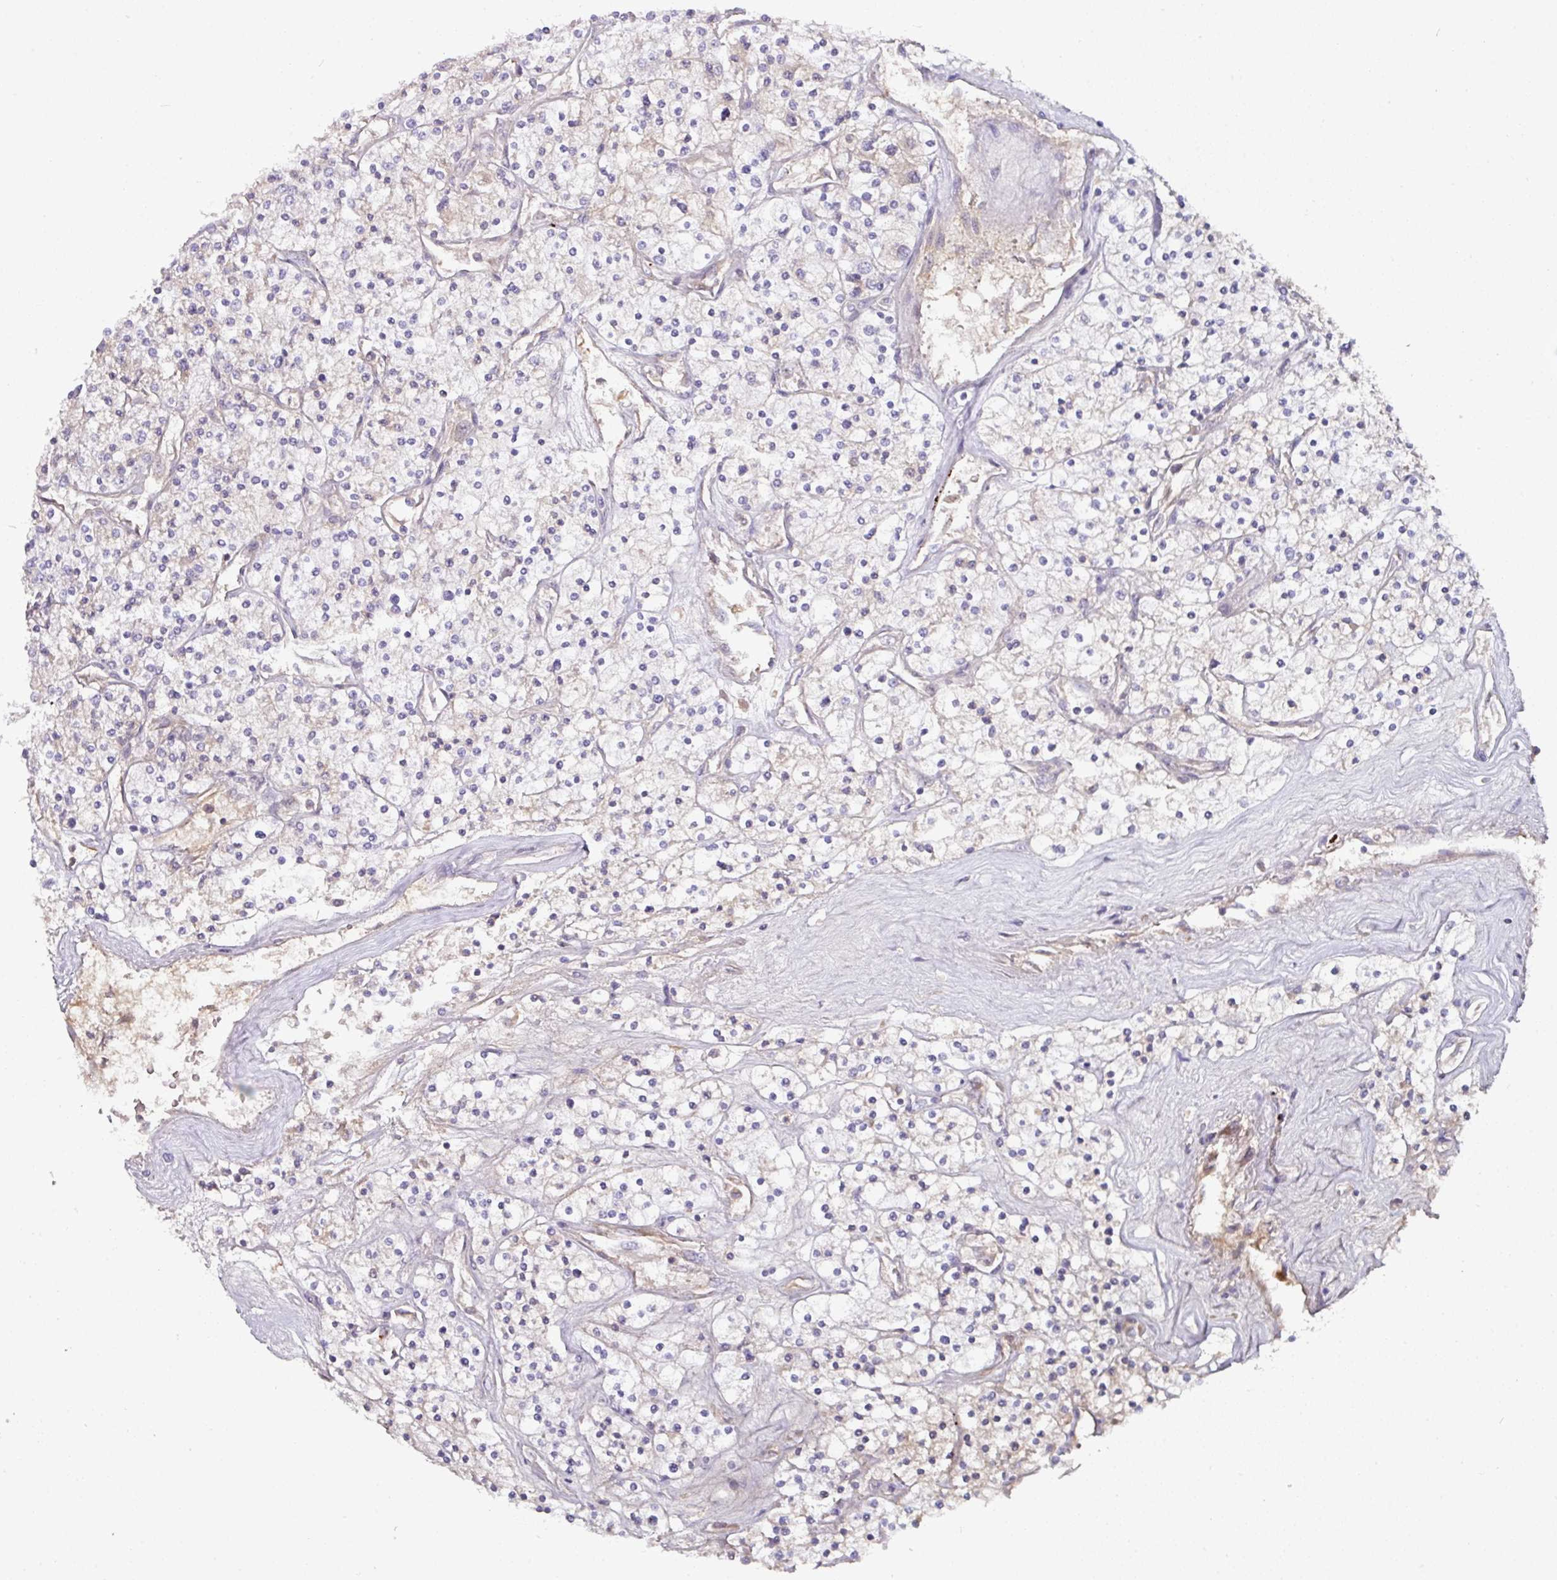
{"staining": {"intensity": "negative", "quantity": "none", "location": "none"}, "tissue": "renal cancer", "cell_type": "Tumor cells", "image_type": "cancer", "snomed": [{"axis": "morphology", "description": "Adenocarcinoma, NOS"}, {"axis": "topography", "description": "Kidney"}], "caption": "A photomicrograph of human adenocarcinoma (renal) is negative for staining in tumor cells.", "gene": "CTDSP2", "patient": {"sex": "male", "age": 80}}